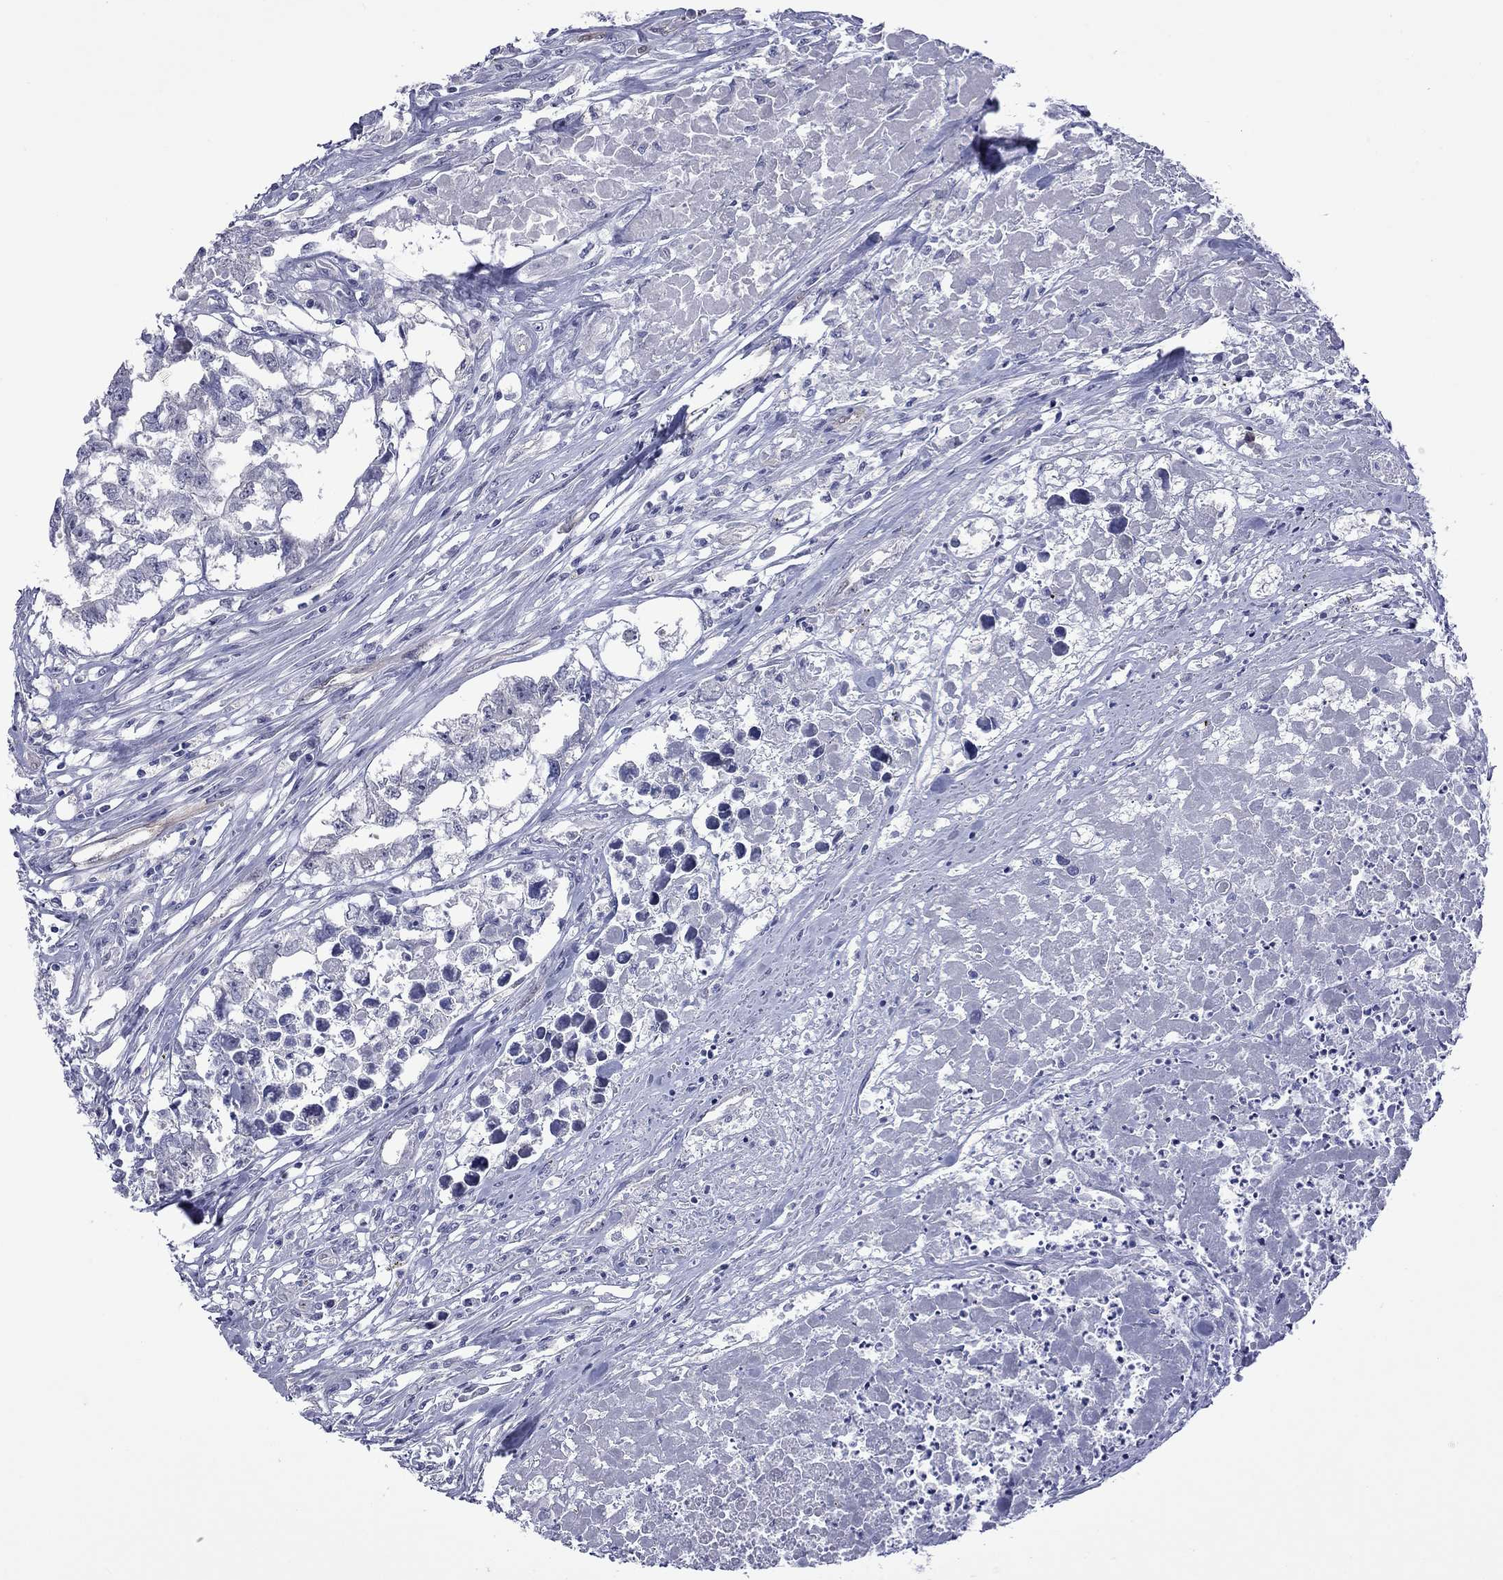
{"staining": {"intensity": "negative", "quantity": "none", "location": "none"}, "tissue": "testis cancer", "cell_type": "Tumor cells", "image_type": "cancer", "snomed": [{"axis": "morphology", "description": "Carcinoma, Embryonal, NOS"}, {"axis": "morphology", "description": "Teratoma, malignant, NOS"}, {"axis": "topography", "description": "Testis"}], "caption": "Immunohistochemical staining of embryonal carcinoma (testis) demonstrates no significant positivity in tumor cells. The staining is performed using DAB (3,3'-diaminobenzidine) brown chromogen with nuclei counter-stained in using hematoxylin.", "gene": "CTNNBIP1", "patient": {"sex": "male", "age": 44}}